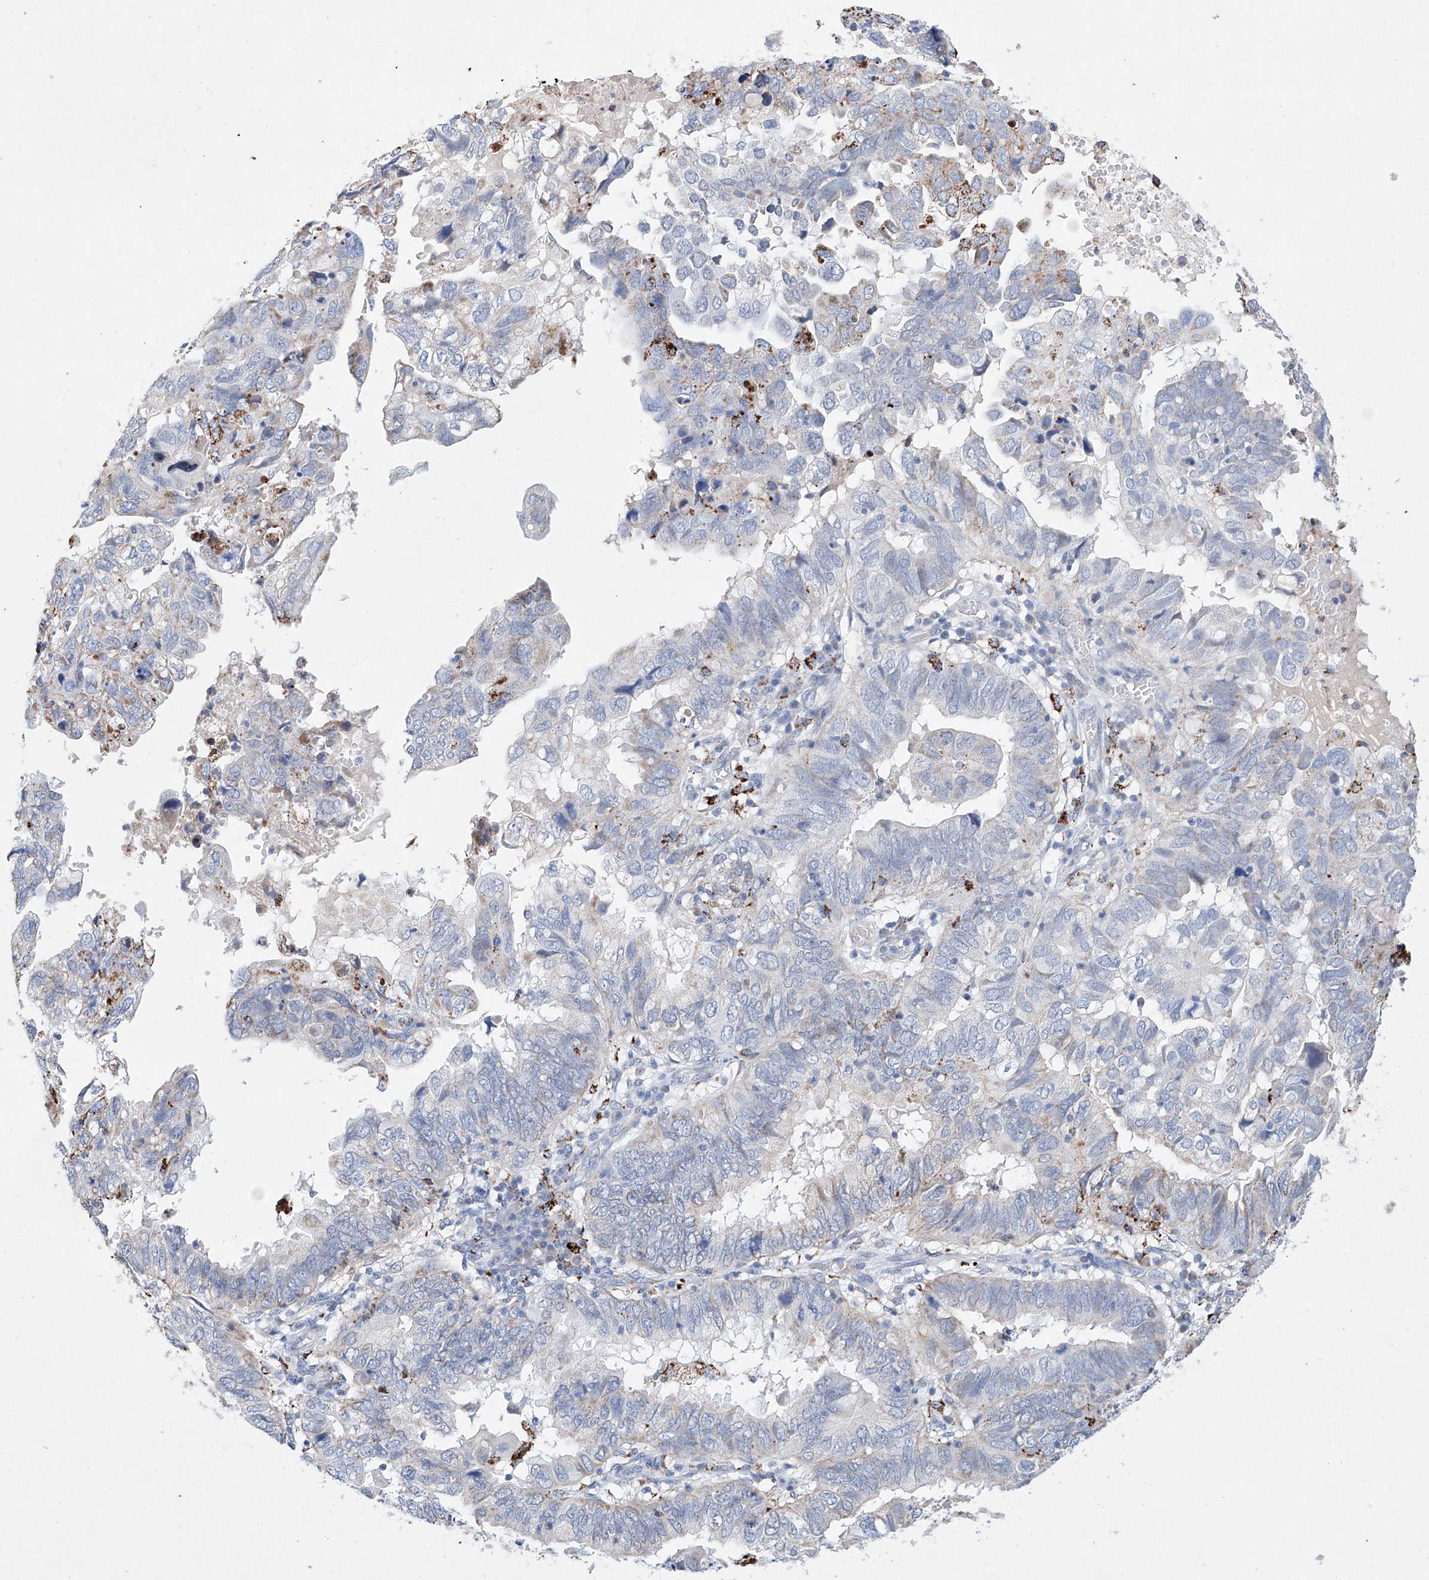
{"staining": {"intensity": "moderate", "quantity": "<25%", "location": "cytoplasmic/membranous"}, "tissue": "endometrial cancer", "cell_type": "Tumor cells", "image_type": "cancer", "snomed": [{"axis": "morphology", "description": "Adenocarcinoma, NOS"}, {"axis": "topography", "description": "Uterus"}], "caption": "An immunohistochemistry image of tumor tissue is shown. Protein staining in brown labels moderate cytoplasmic/membranous positivity in endometrial adenocarcinoma within tumor cells.", "gene": "NRROS", "patient": {"sex": "female", "age": 77}}